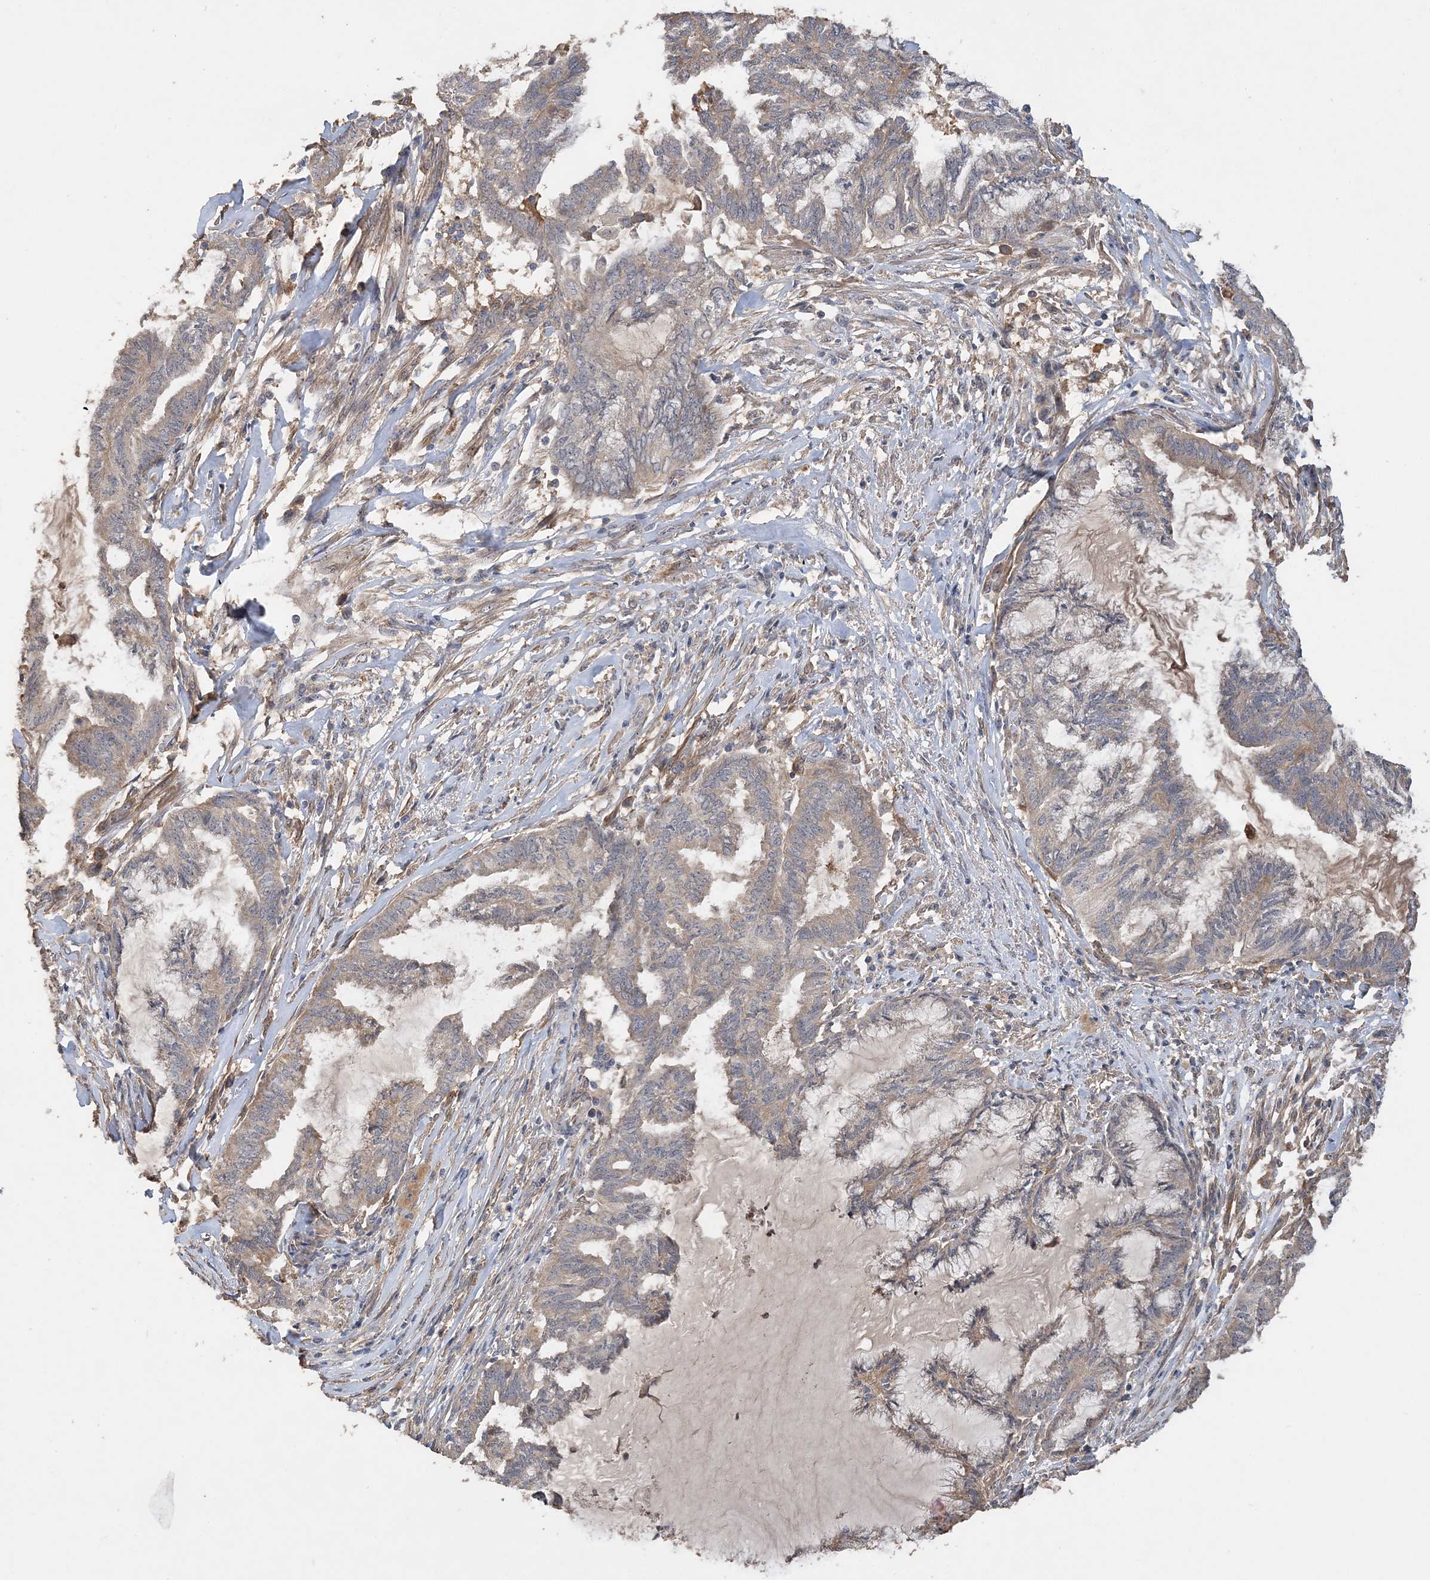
{"staining": {"intensity": "weak", "quantity": "25%-75%", "location": "cytoplasmic/membranous"}, "tissue": "endometrial cancer", "cell_type": "Tumor cells", "image_type": "cancer", "snomed": [{"axis": "morphology", "description": "Adenocarcinoma, NOS"}, {"axis": "topography", "description": "Endometrium"}], "caption": "Protein staining by immunohistochemistry shows weak cytoplasmic/membranous staining in approximately 25%-75% of tumor cells in adenocarcinoma (endometrial). (Brightfield microscopy of DAB IHC at high magnification).", "gene": "GRINA", "patient": {"sex": "female", "age": 86}}